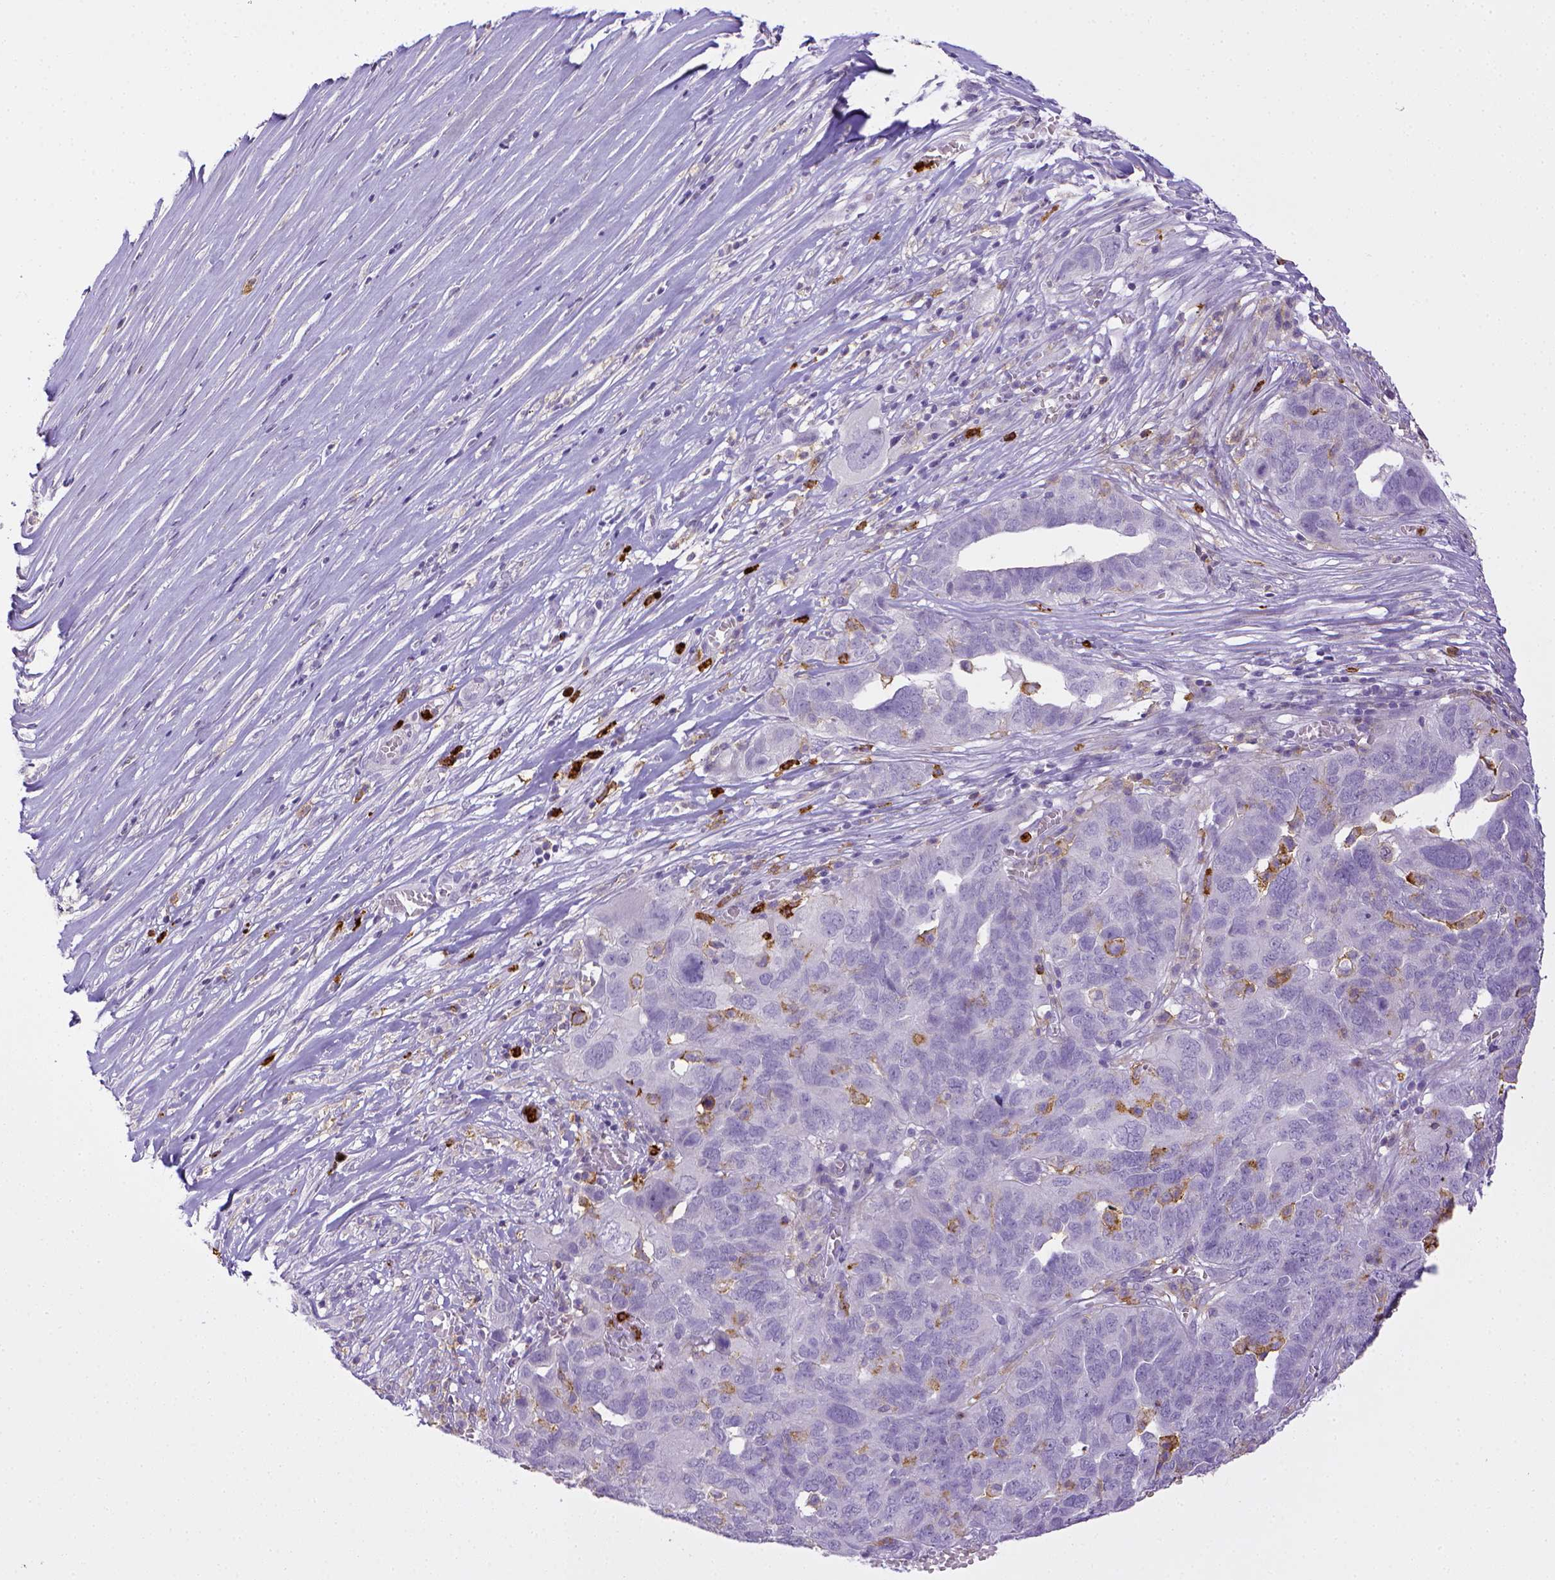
{"staining": {"intensity": "negative", "quantity": "none", "location": "none"}, "tissue": "ovarian cancer", "cell_type": "Tumor cells", "image_type": "cancer", "snomed": [{"axis": "morphology", "description": "Carcinoma, endometroid"}, {"axis": "topography", "description": "Soft tissue"}, {"axis": "topography", "description": "Ovary"}], "caption": "Immunohistochemistry (IHC) photomicrograph of neoplastic tissue: ovarian endometroid carcinoma stained with DAB (3,3'-diaminobenzidine) displays no significant protein expression in tumor cells. The staining was performed using DAB to visualize the protein expression in brown, while the nuclei were stained in blue with hematoxylin (Magnification: 20x).", "gene": "ITGAM", "patient": {"sex": "female", "age": 52}}